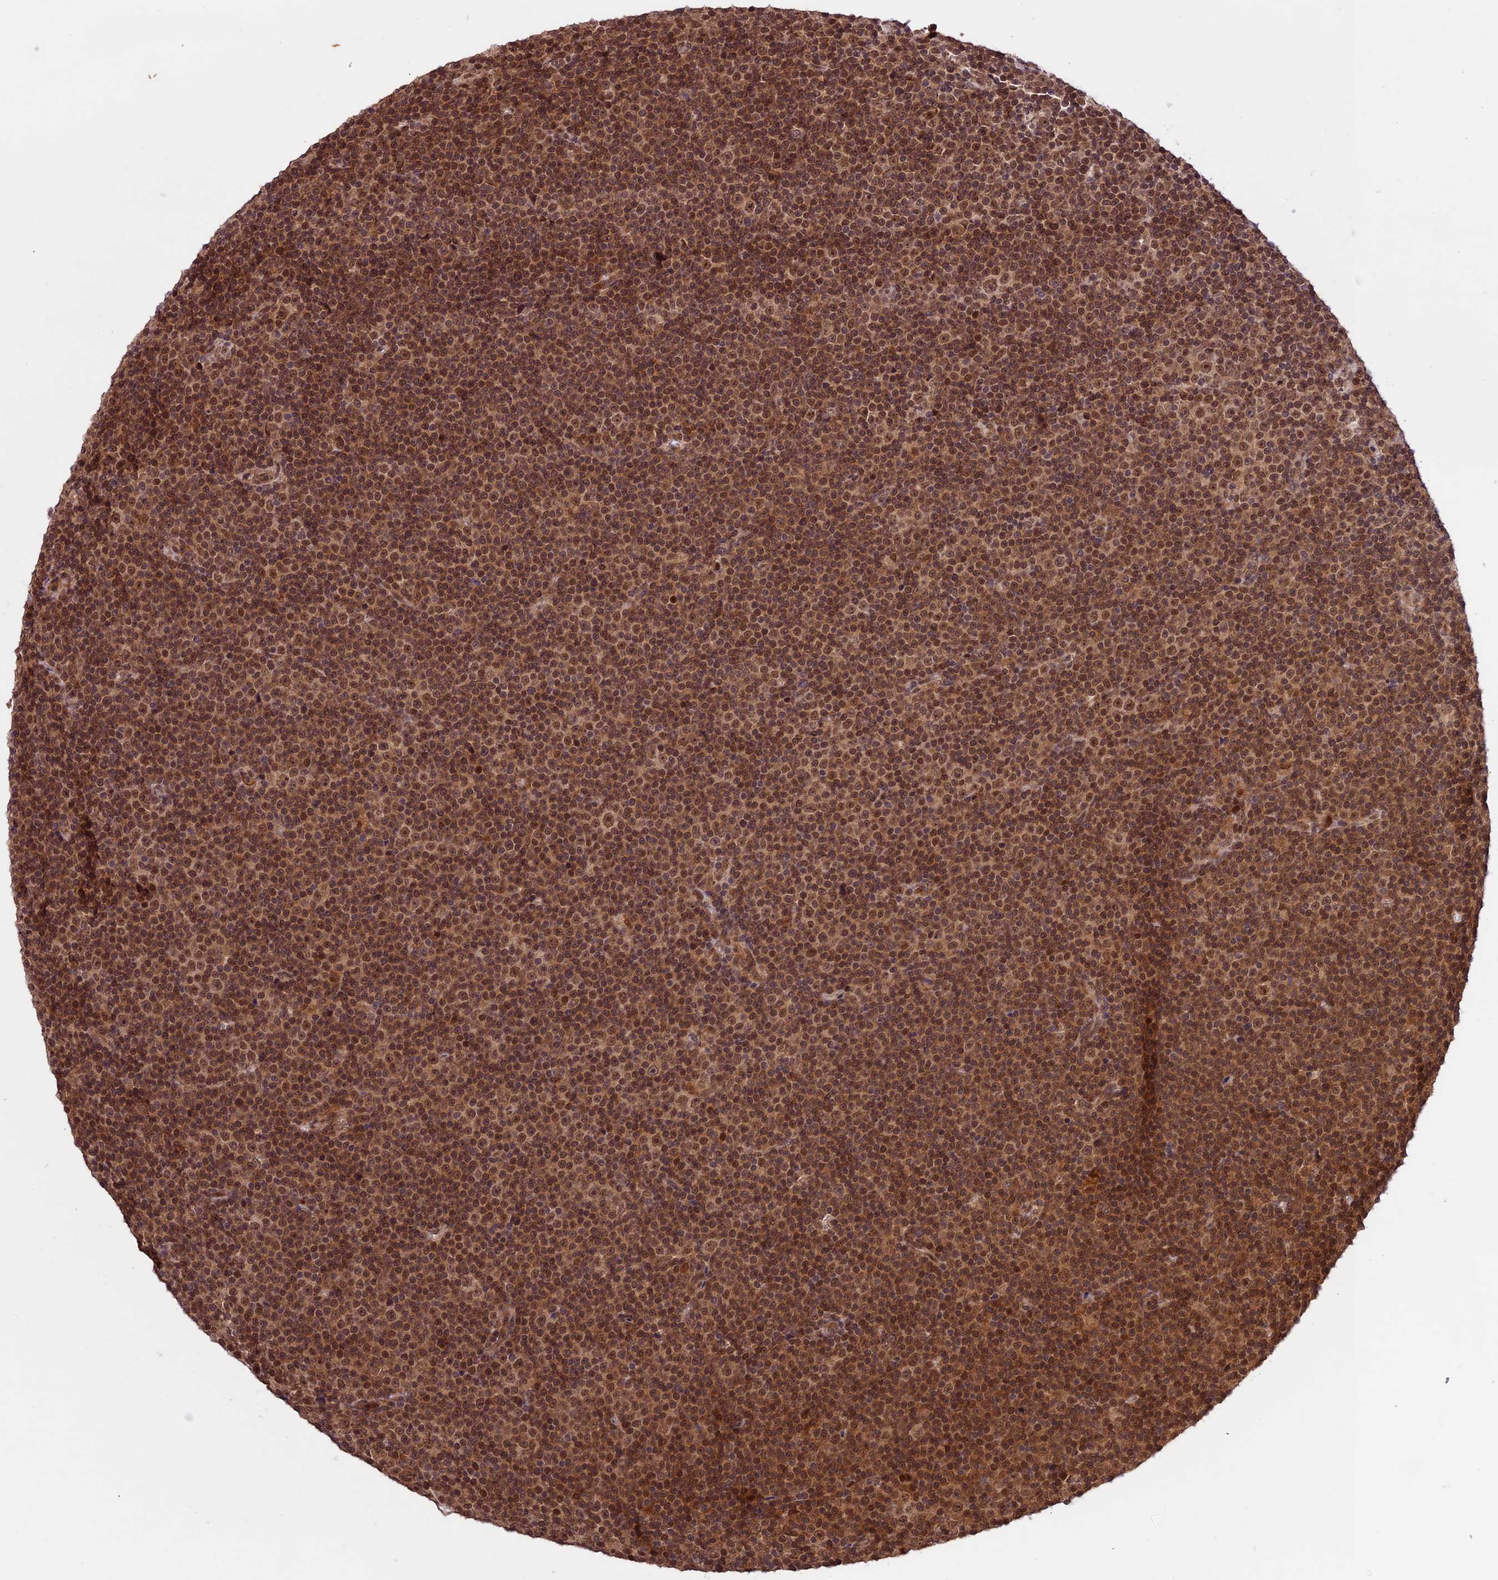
{"staining": {"intensity": "strong", "quantity": ">75%", "location": "nuclear"}, "tissue": "lymphoma", "cell_type": "Tumor cells", "image_type": "cancer", "snomed": [{"axis": "morphology", "description": "Malignant lymphoma, non-Hodgkin's type, Low grade"}, {"axis": "topography", "description": "Lymph node"}], "caption": "A histopathology image of lymphoma stained for a protein shows strong nuclear brown staining in tumor cells.", "gene": "DHX38", "patient": {"sex": "female", "age": 67}}